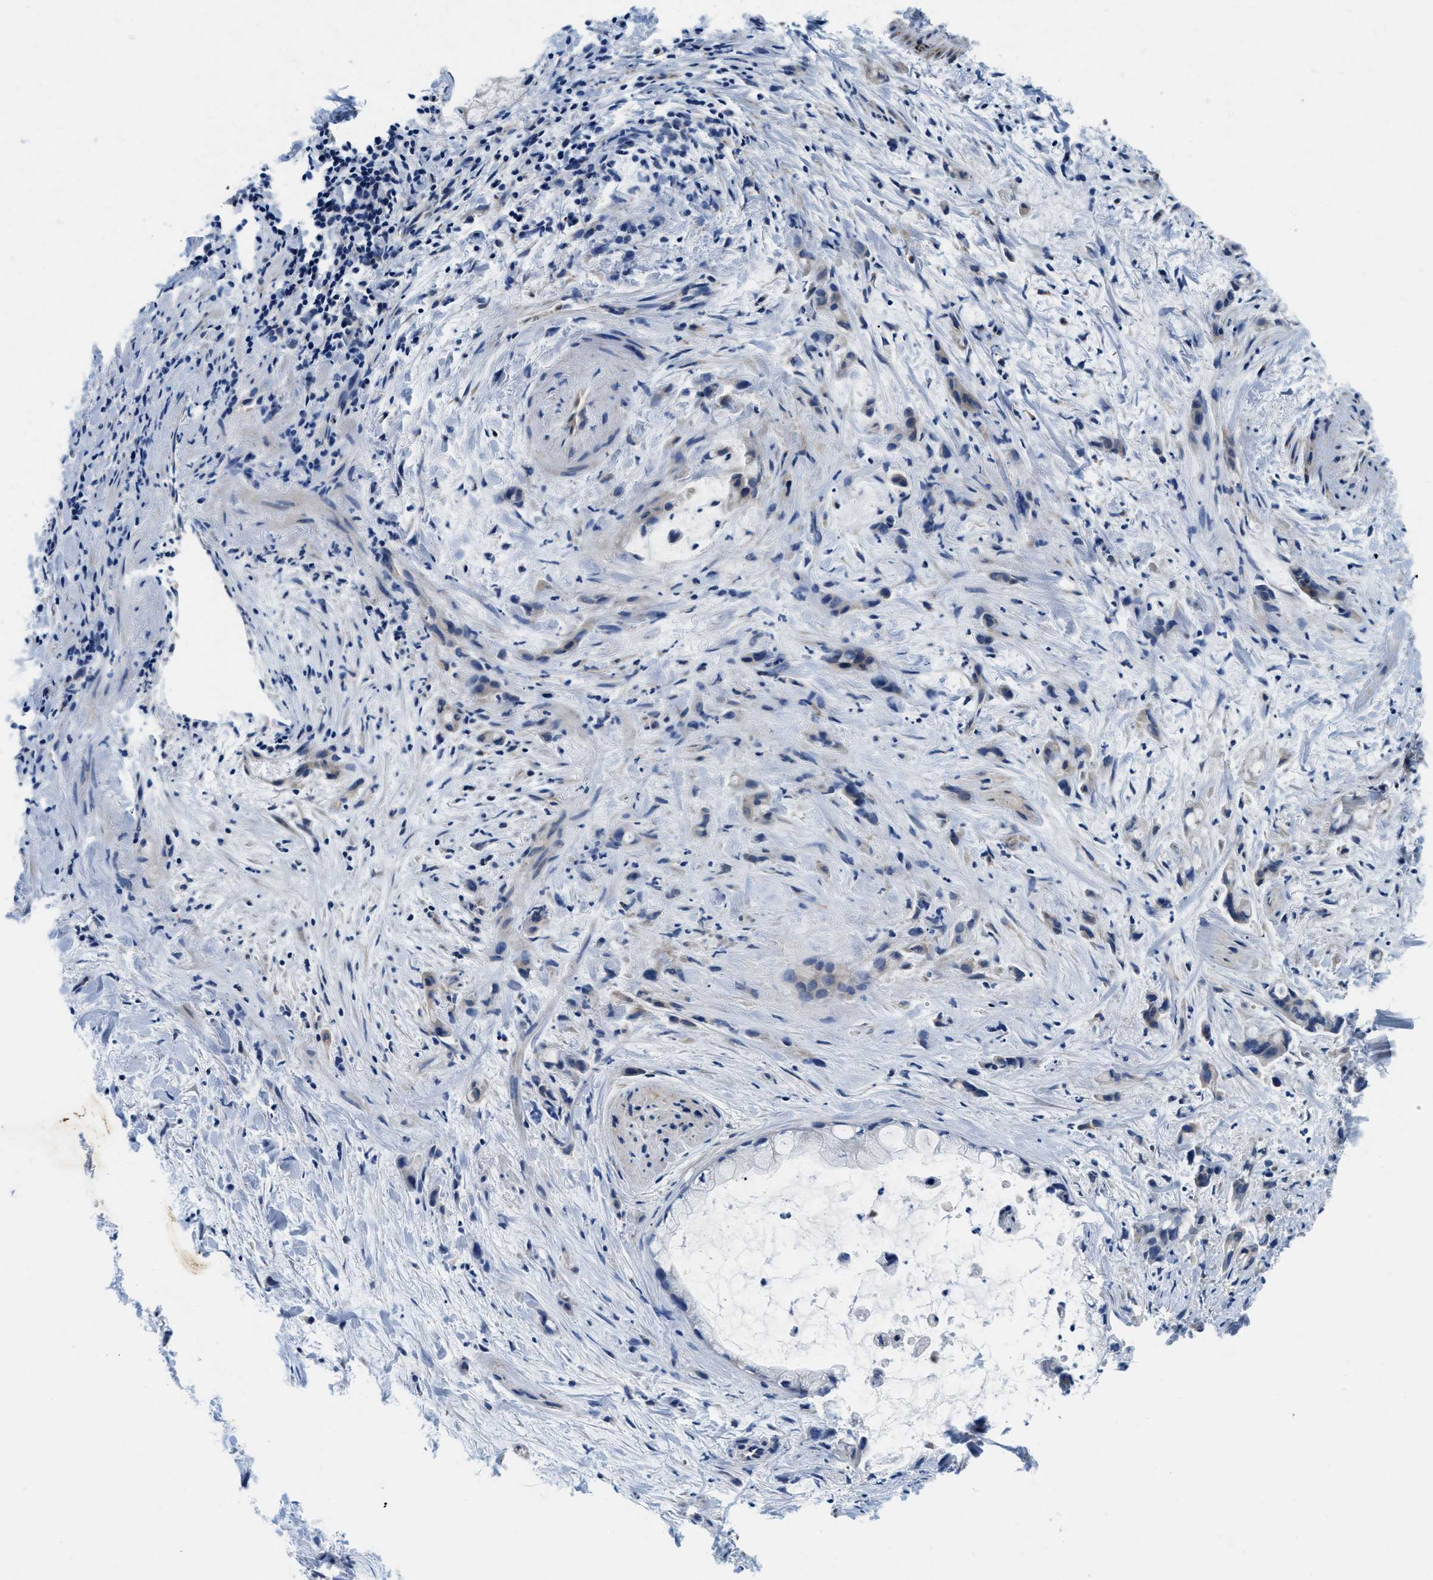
{"staining": {"intensity": "negative", "quantity": "none", "location": "none"}, "tissue": "liver cancer", "cell_type": "Tumor cells", "image_type": "cancer", "snomed": [{"axis": "morphology", "description": "Cholangiocarcinoma"}, {"axis": "topography", "description": "Liver"}], "caption": "Liver cancer (cholangiocarcinoma) stained for a protein using IHC shows no expression tumor cells.", "gene": "SAMD4B", "patient": {"sex": "female", "age": 72}}